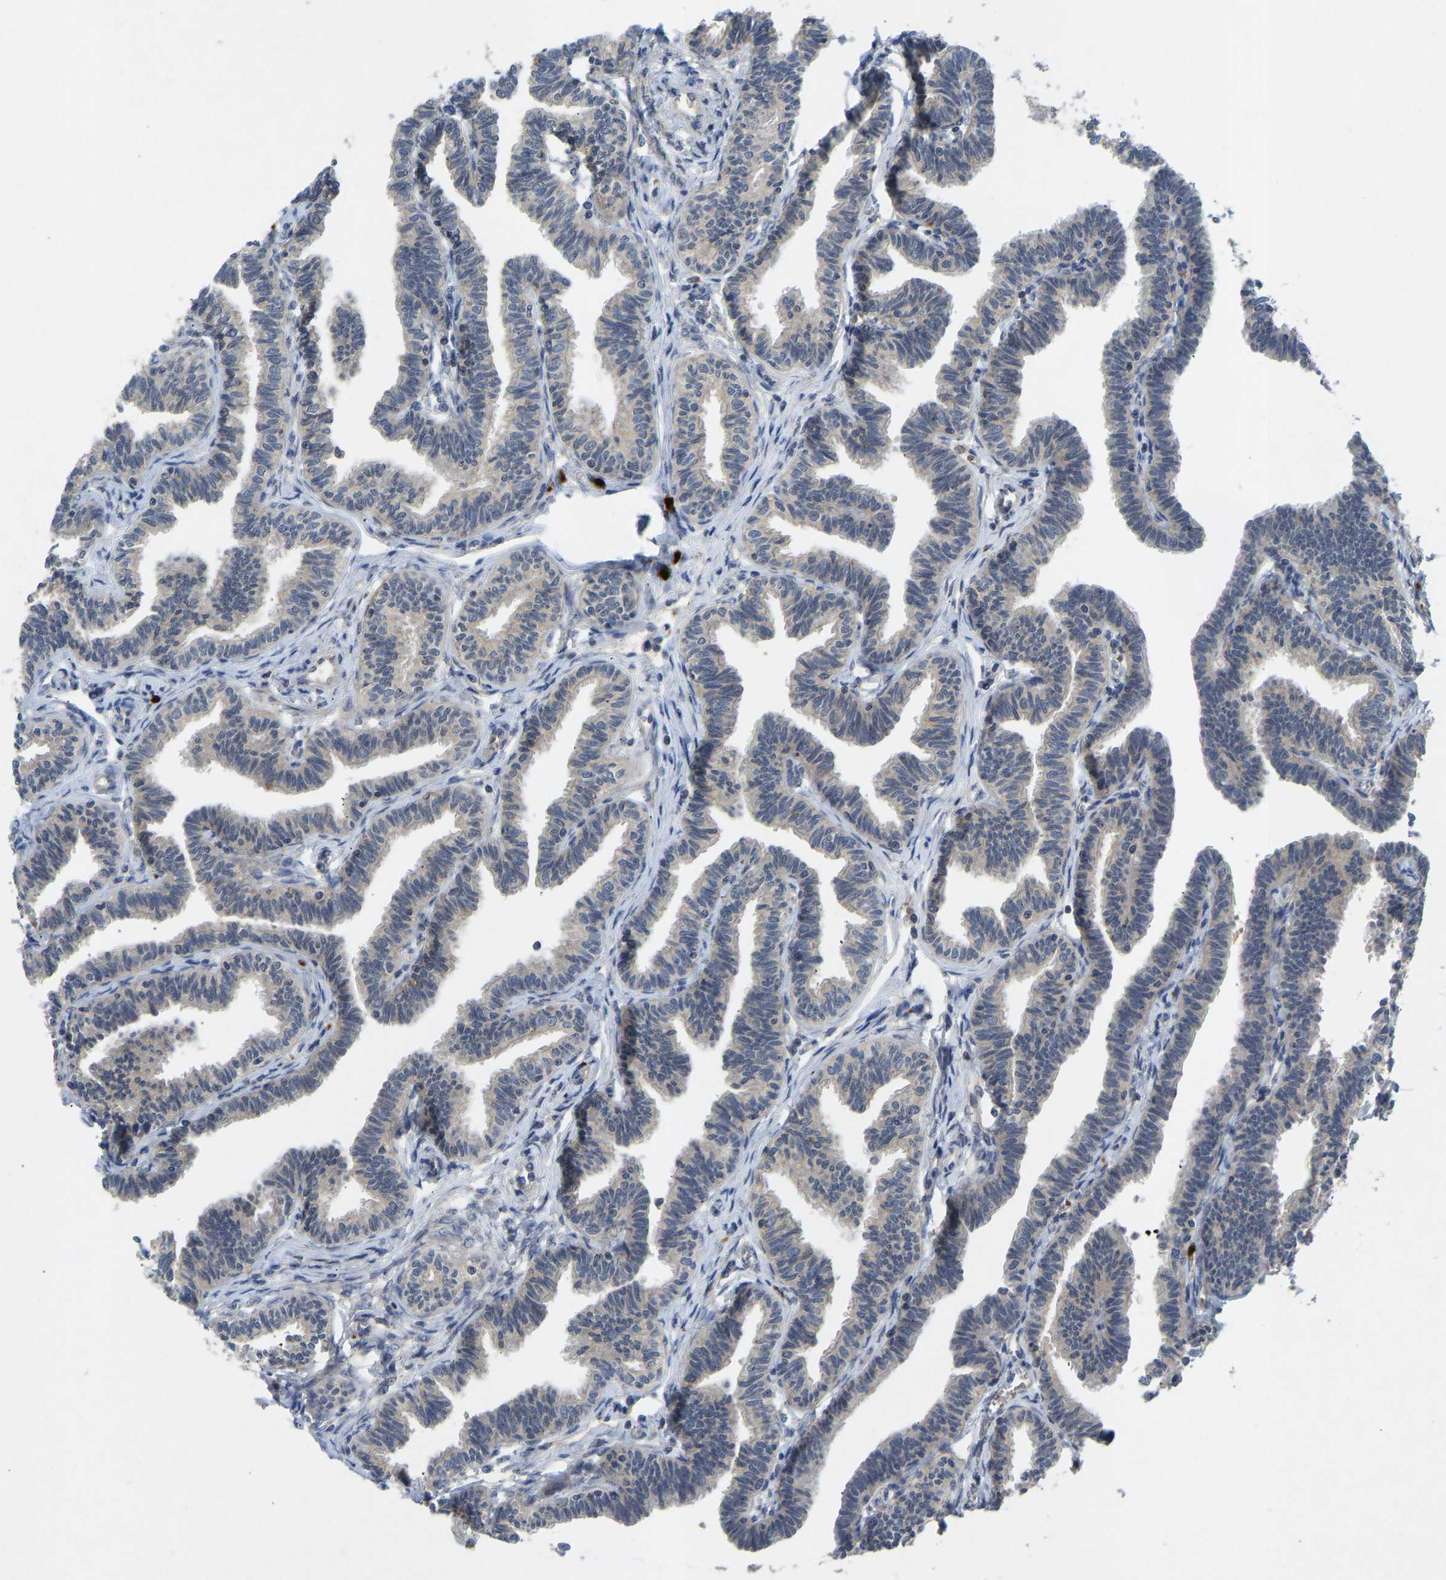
{"staining": {"intensity": "moderate", "quantity": ">75%", "location": "cytoplasmic/membranous"}, "tissue": "fallopian tube", "cell_type": "Glandular cells", "image_type": "normal", "snomed": [{"axis": "morphology", "description": "Normal tissue, NOS"}, {"axis": "topography", "description": "Fallopian tube"}, {"axis": "topography", "description": "Ovary"}], "caption": "This is an image of immunohistochemistry staining of benign fallopian tube, which shows moderate positivity in the cytoplasmic/membranous of glandular cells.", "gene": "PDE7A", "patient": {"sex": "female", "age": 23}}